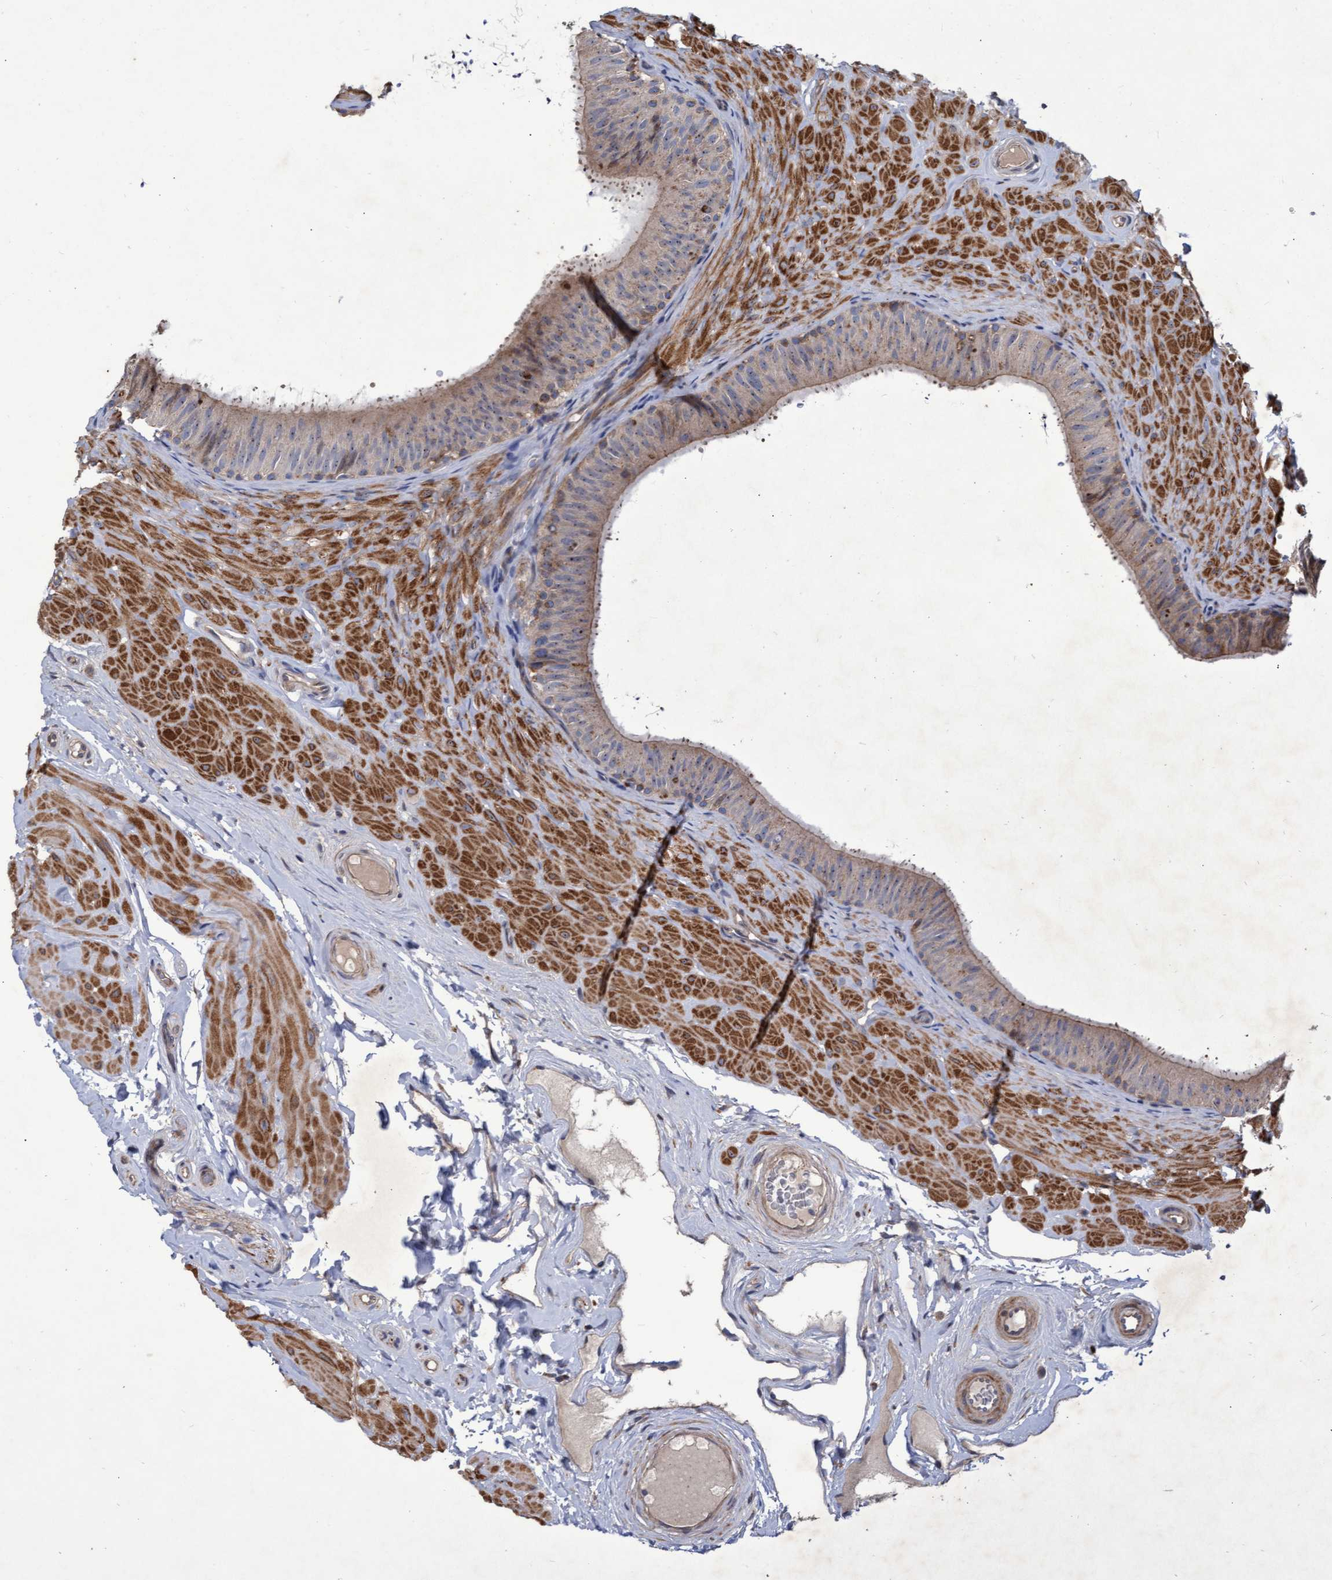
{"staining": {"intensity": "weak", "quantity": ">75%", "location": "cytoplasmic/membranous"}, "tissue": "epididymis", "cell_type": "Glandular cells", "image_type": "normal", "snomed": [{"axis": "morphology", "description": "Normal tissue, NOS"}, {"axis": "topography", "description": "Epididymis"}], "caption": "A brown stain highlights weak cytoplasmic/membranous staining of a protein in glandular cells of unremarkable human epididymis.", "gene": "ABCF2", "patient": {"sex": "male", "age": 34}}